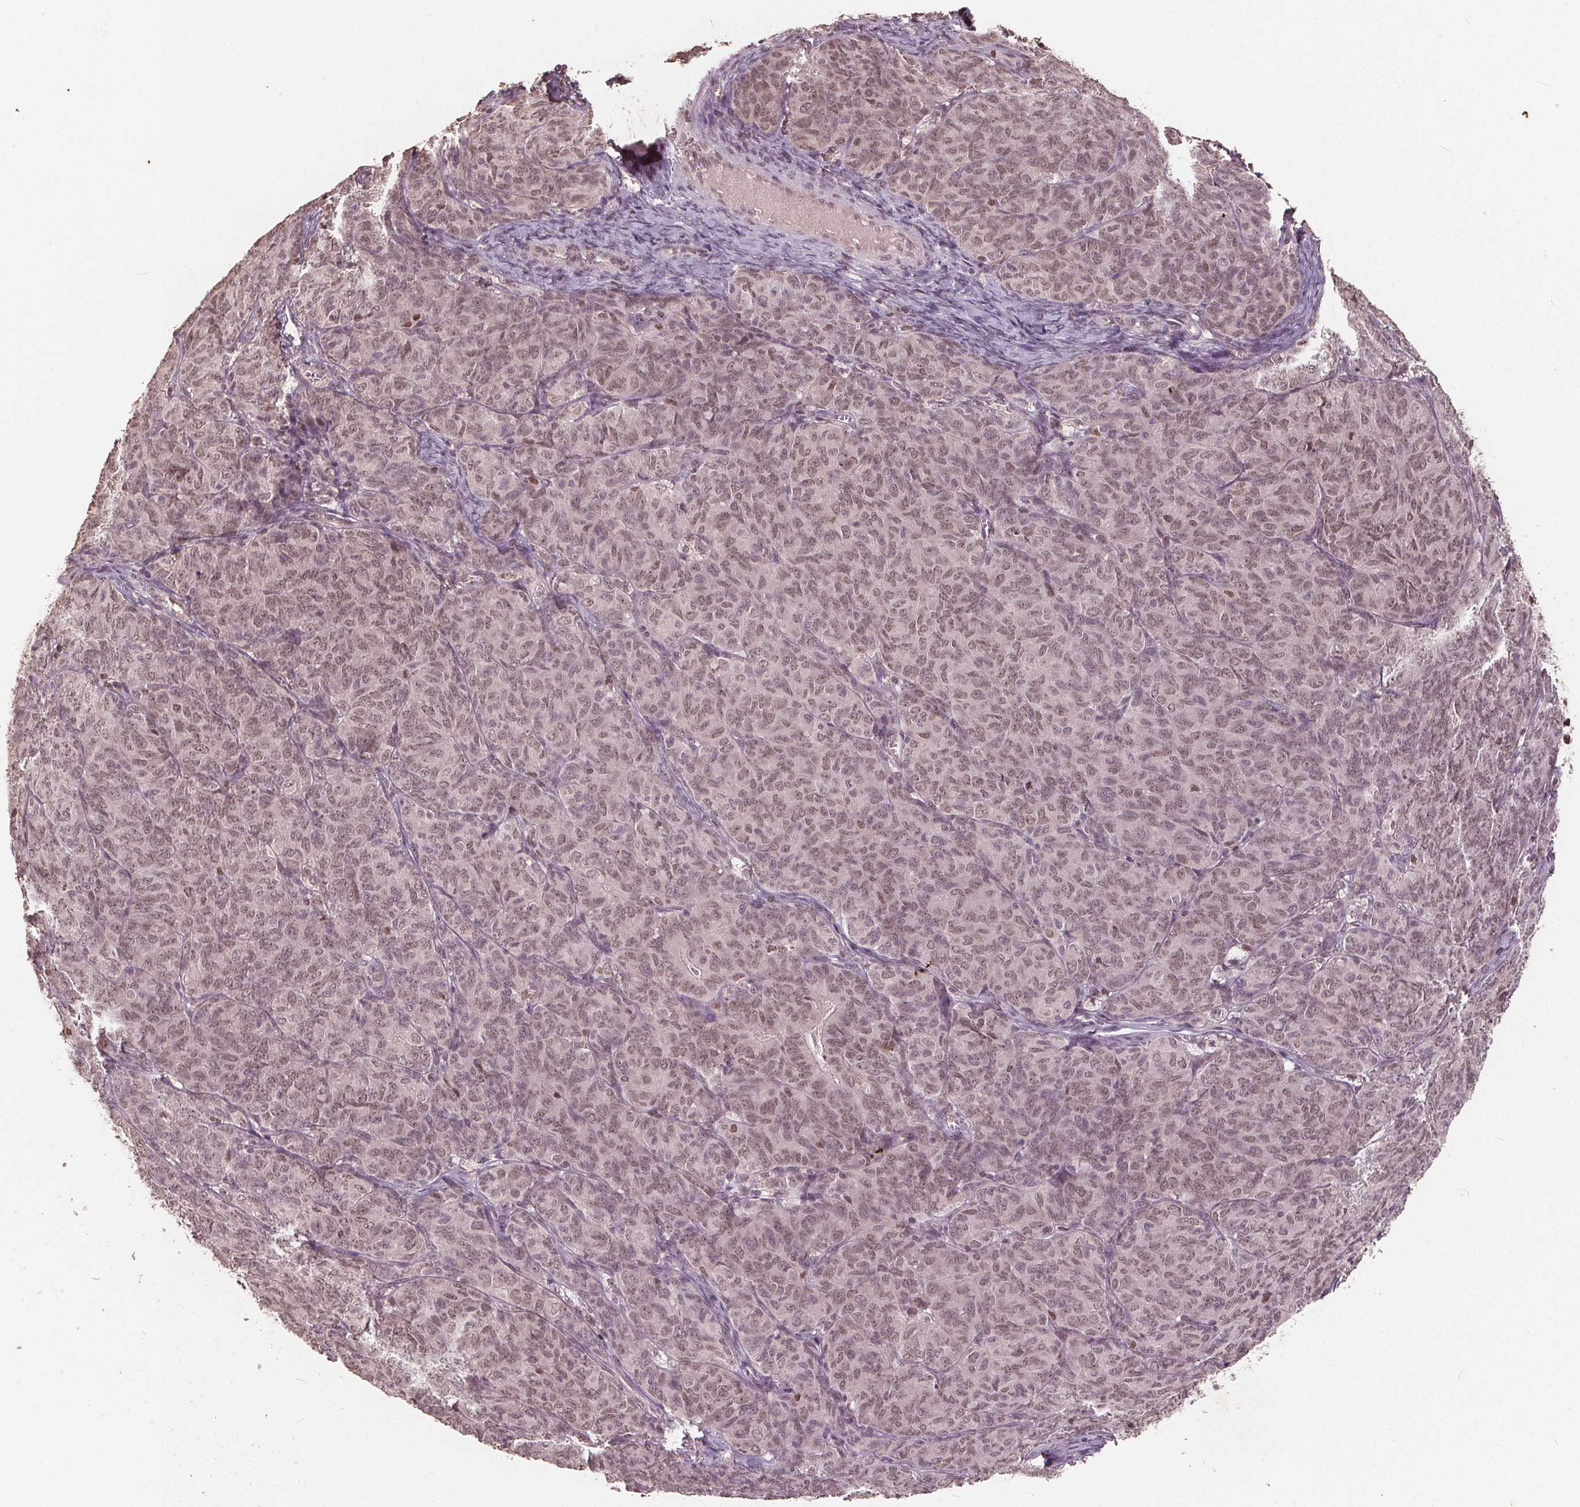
{"staining": {"intensity": "weak", "quantity": ">75%", "location": "nuclear"}, "tissue": "ovarian cancer", "cell_type": "Tumor cells", "image_type": "cancer", "snomed": [{"axis": "morphology", "description": "Carcinoma, endometroid"}, {"axis": "topography", "description": "Ovary"}], "caption": "Approximately >75% of tumor cells in human endometroid carcinoma (ovarian) show weak nuclear protein expression as visualized by brown immunohistochemical staining.", "gene": "DNMT3B", "patient": {"sex": "female", "age": 80}}